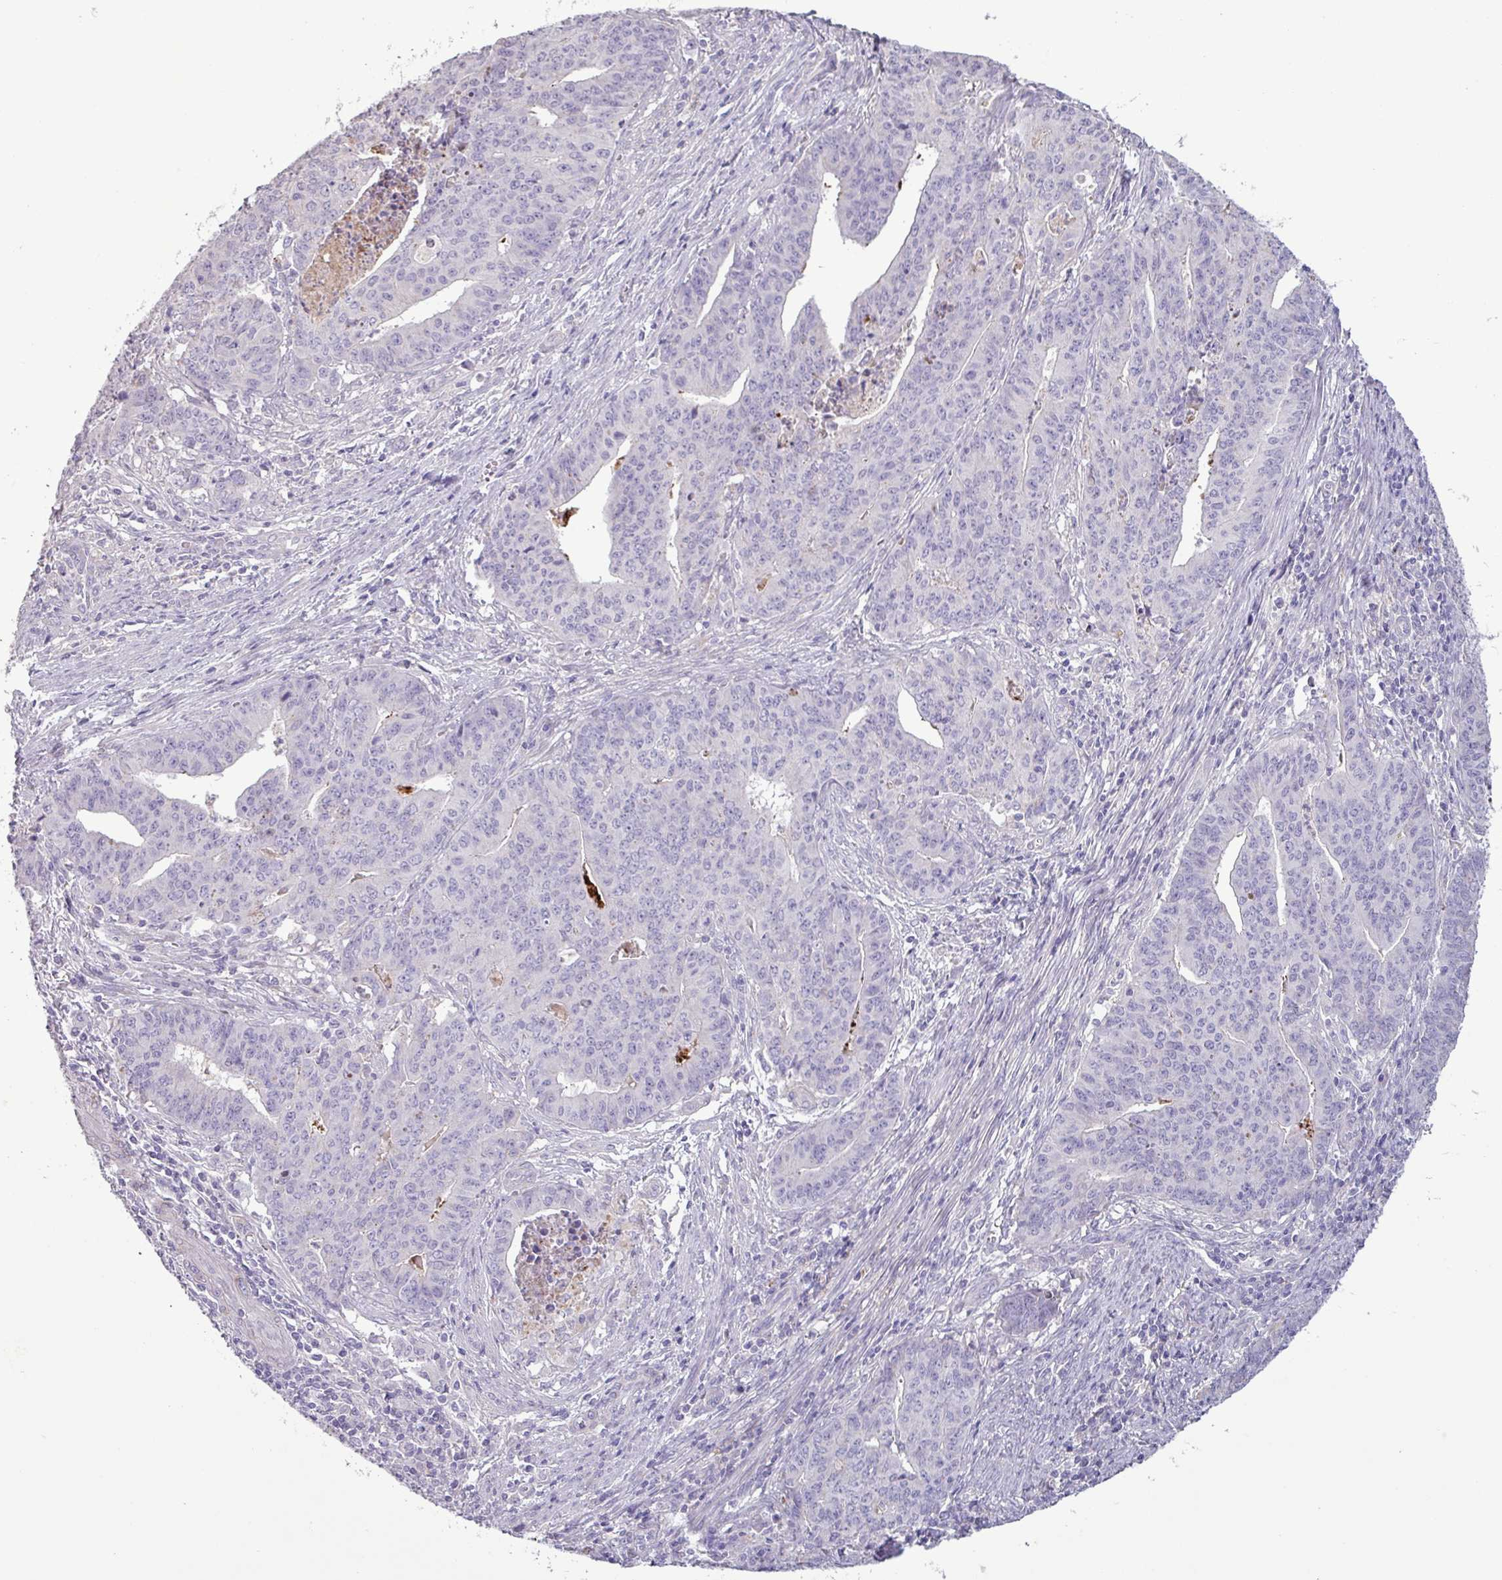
{"staining": {"intensity": "negative", "quantity": "none", "location": "none"}, "tissue": "endometrial cancer", "cell_type": "Tumor cells", "image_type": "cancer", "snomed": [{"axis": "morphology", "description": "Adenocarcinoma, NOS"}, {"axis": "topography", "description": "Endometrium"}], "caption": "This is an immunohistochemistry (IHC) histopathology image of endometrial cancer. There is no expression in tumor cells.", "gene": "C4B", "patient": {"sex": "female", "age": 59}}